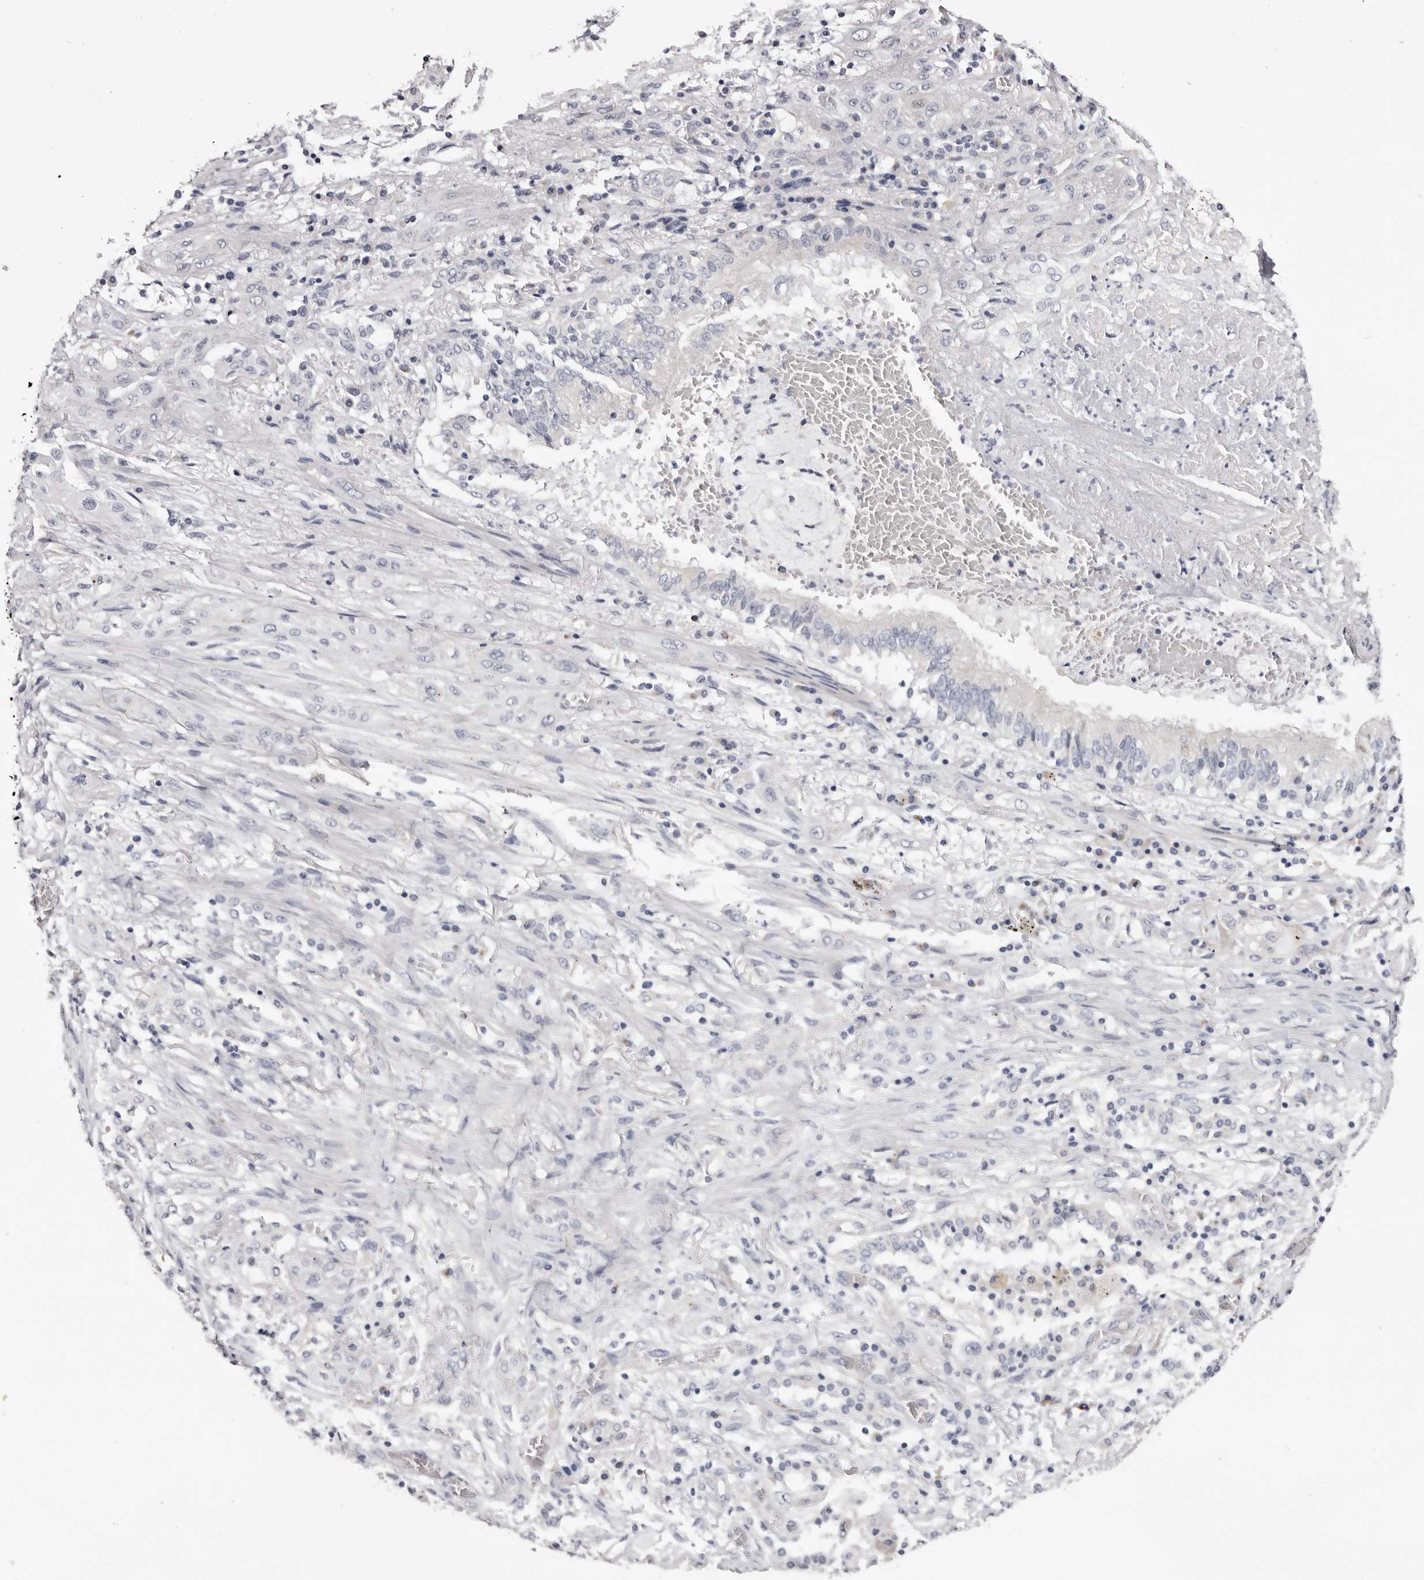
{"staining": {"intensity": "negative", "quantity": "none", "location": "none"}, "tissue": "lung cancer", "cell_type": "Tumor cells", "image_type": "cancer", "snomed": [{"axis": "morphology", "description": "Squamous cell carcinoma, NOS"}, {"axis": "topography", "description": "Lung"}], "caption": "Immunohistochemistry histopathology image of squamous cell carcinoma (lung) stained for a protein (brown), which demonstrates no positivity in tumor cells. (Immunohistochemistry (ihc), brightfield microscopy, high magnification).", "gene": "CASQ1", "patient": {"sex": "female", "age": 47}}